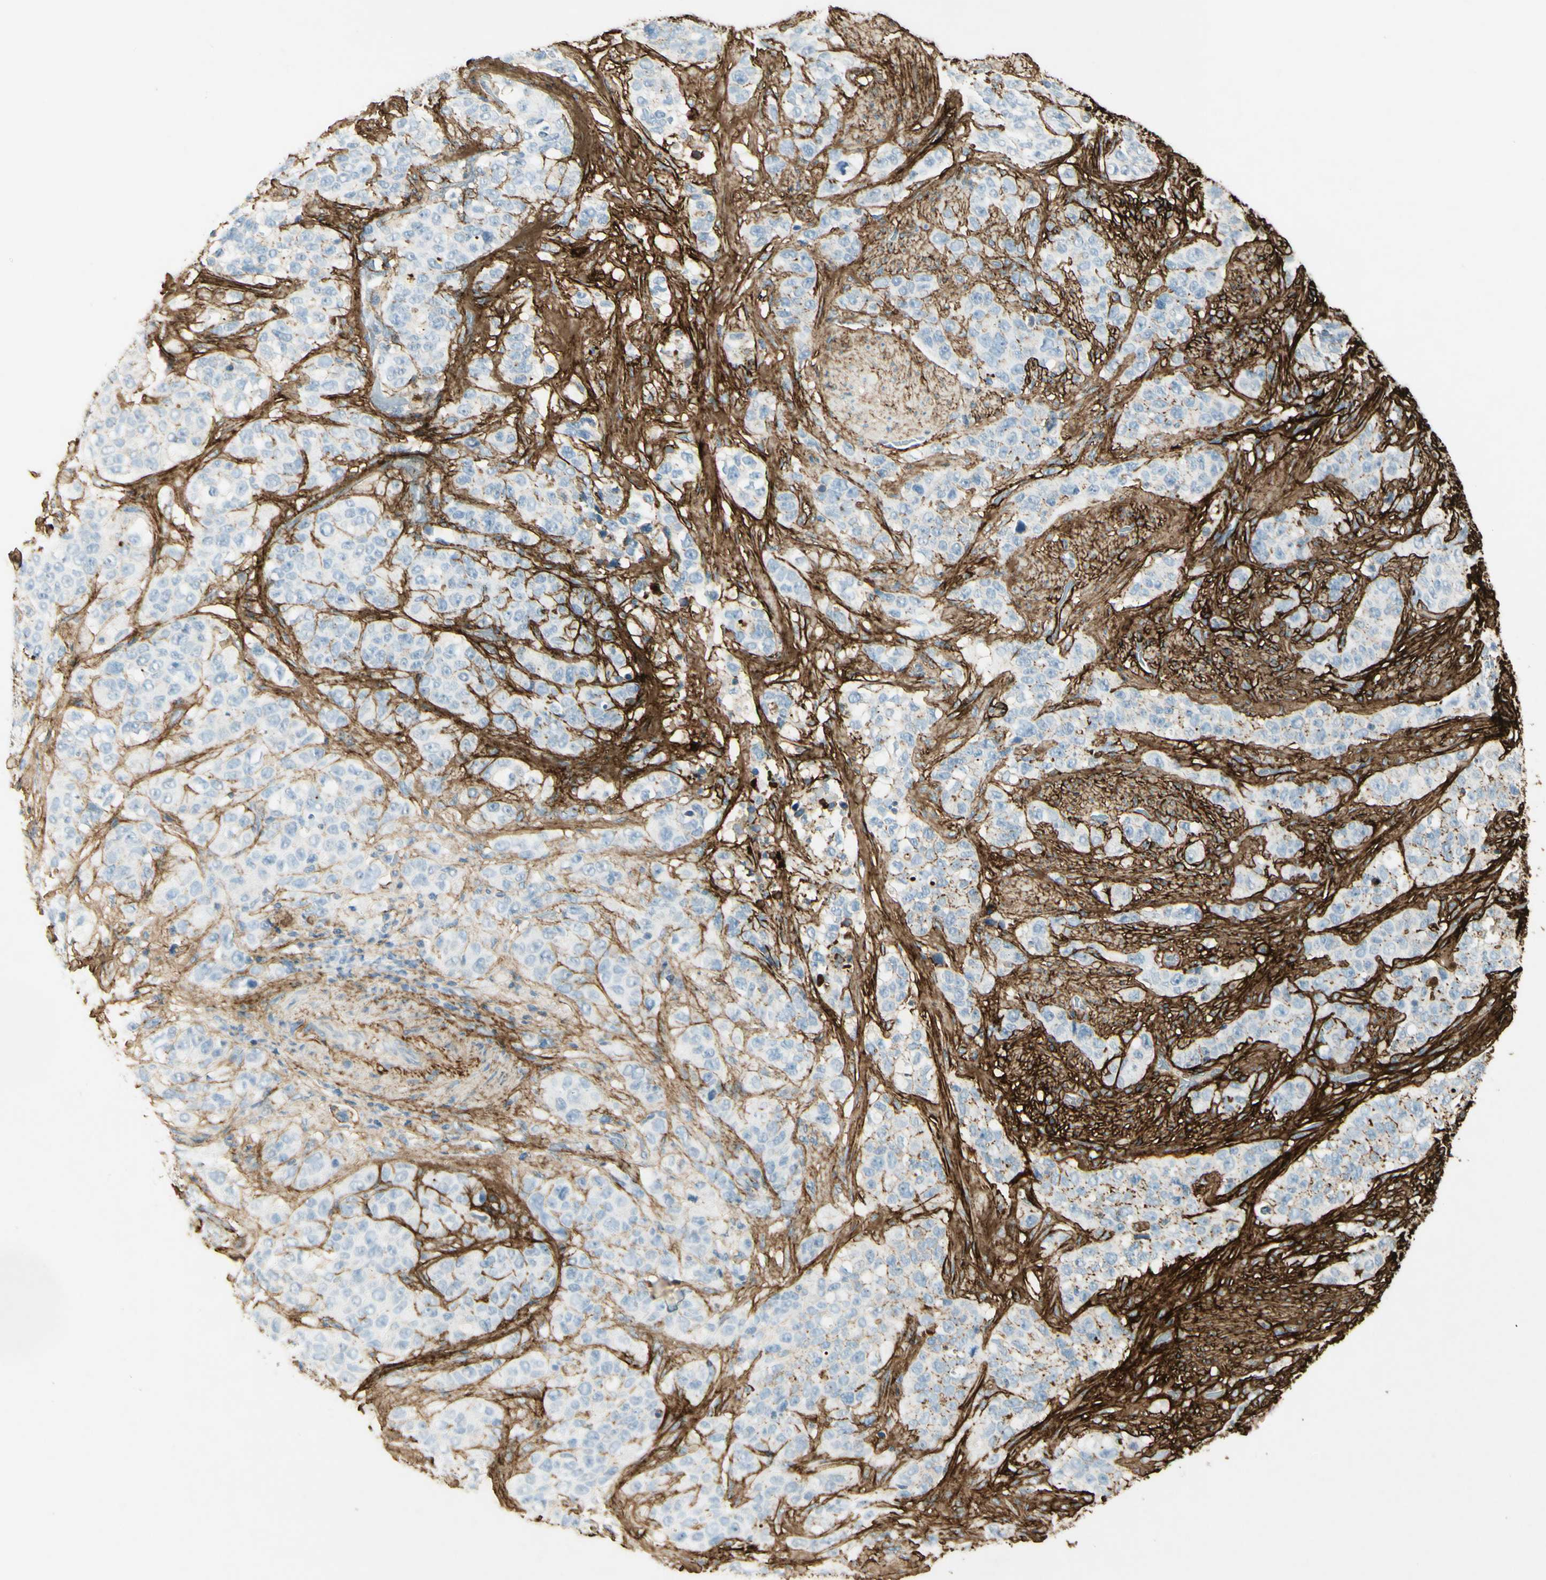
{"staining": {"intensity": "negative", "quantity": "none", "location": "none"}, "tissue": "stomach cancer", "cell_type": "Tumor cells", "image_type": "cancer", "snomed": [{"axis": "morphology", "description": "Adenocarcinoma, NOS"}, {"axis": "topography", "description": "Stomach"}], "caption": "This photomicrograph is of adenocarcinoma (stomach) stained with immunohistochemistry to label a protein in brown with the nuclei are counter-stained blue. There is no expression in tumor cells. The staining was performed using DAB (3,3'-diaminobenzidine) to visualize the protein expression in brown, while the nuclei were stained in blue with hematoxylin (Magnification: 20x).", "gene": "TNN", "patient": {"sex": "male", "age": 48}}